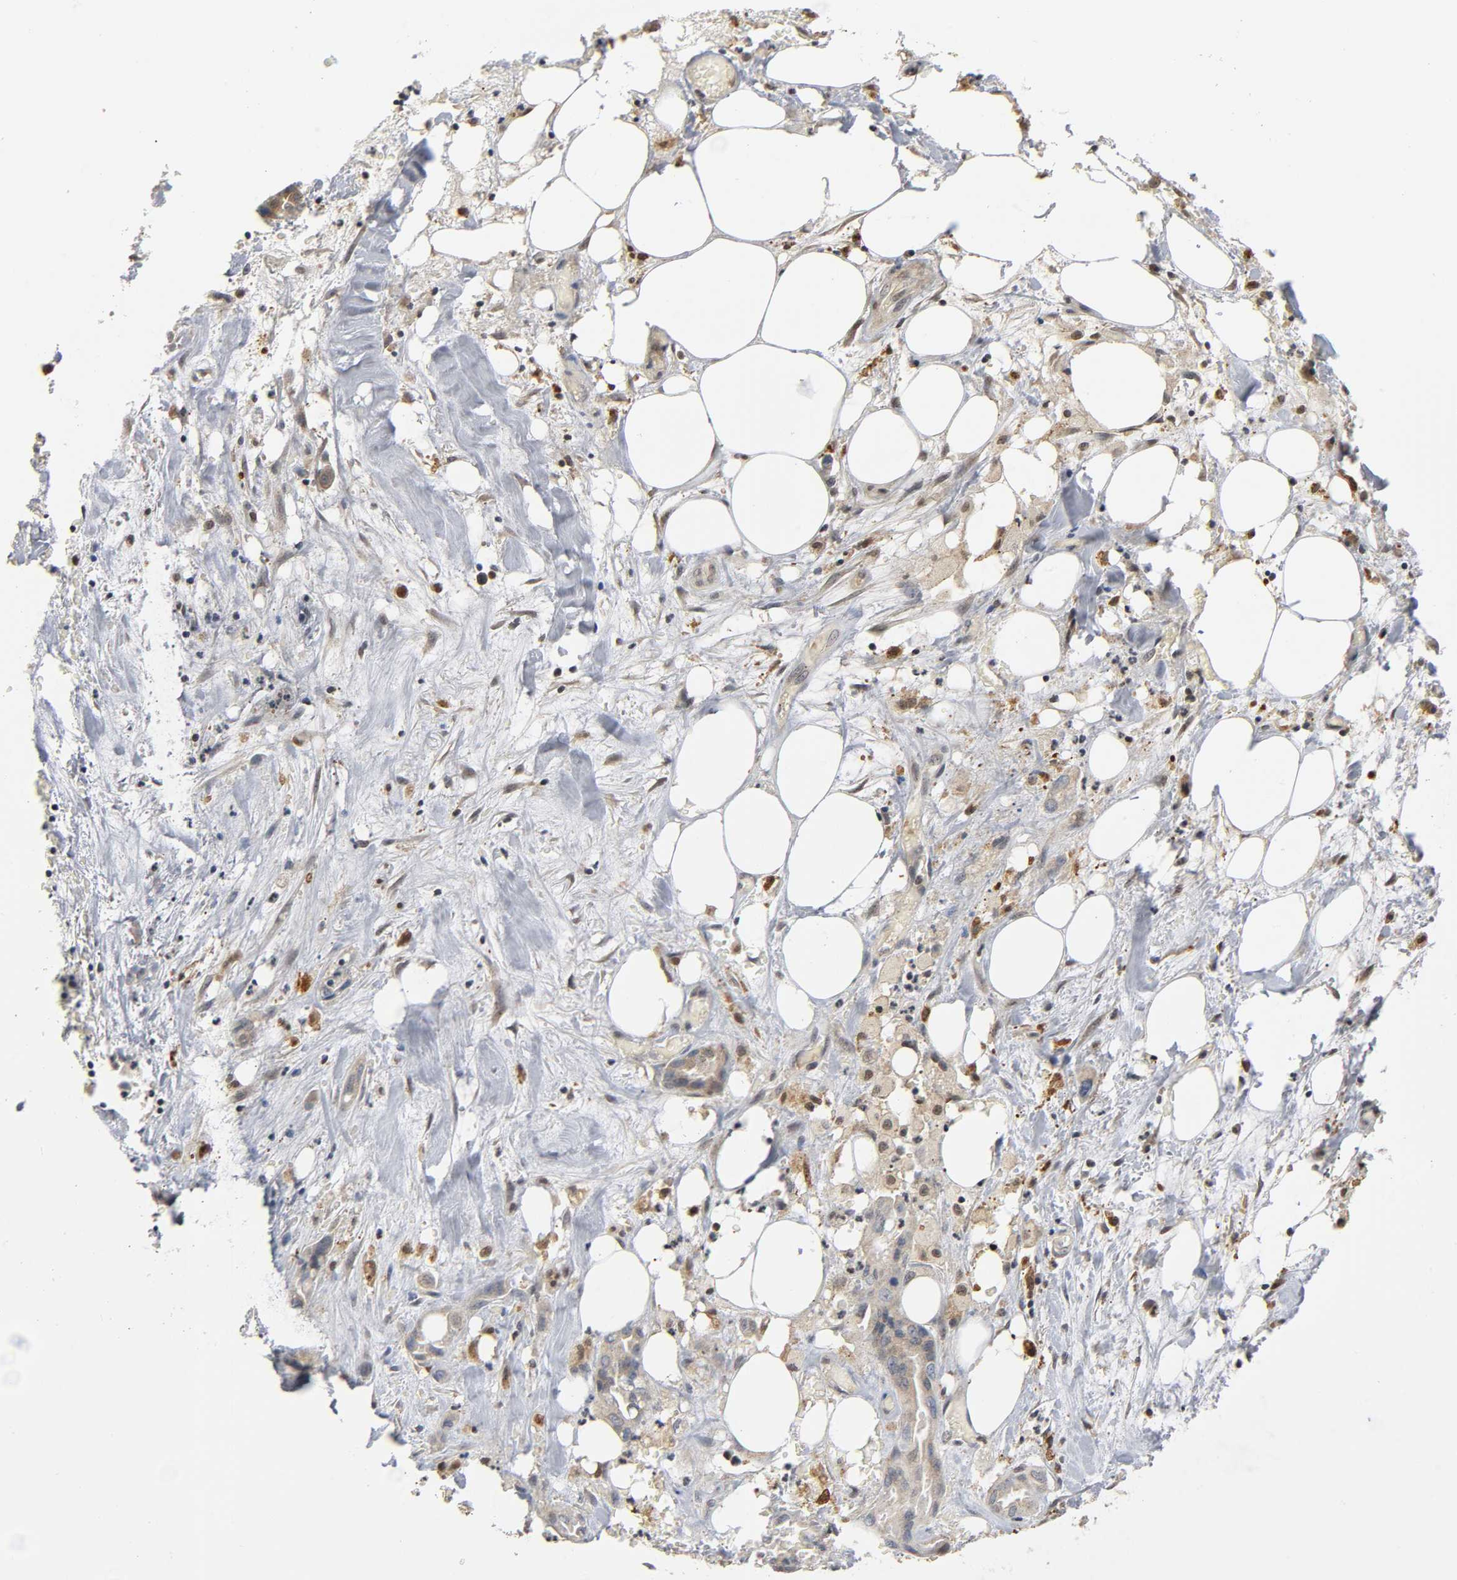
{"staining": {"intensity": "weak", "quantity": "<25%", "location": "cytoplasmic/membranous"}, "tissue": "liver cancer", "cell_type": "Tumor cells", "image_type": "cancer", "snomed": [{"axis": "morphology", "description": "Cholangiocarcinoma"}, {"axis": "topography", "description": "Liver"}], "caption": "Liver cholangiocarcinoma stained for a protein using IHC shows no positivity tumor cells.", "gene": "KAT2B", "patient": {"sex": "female", "age": 68}}